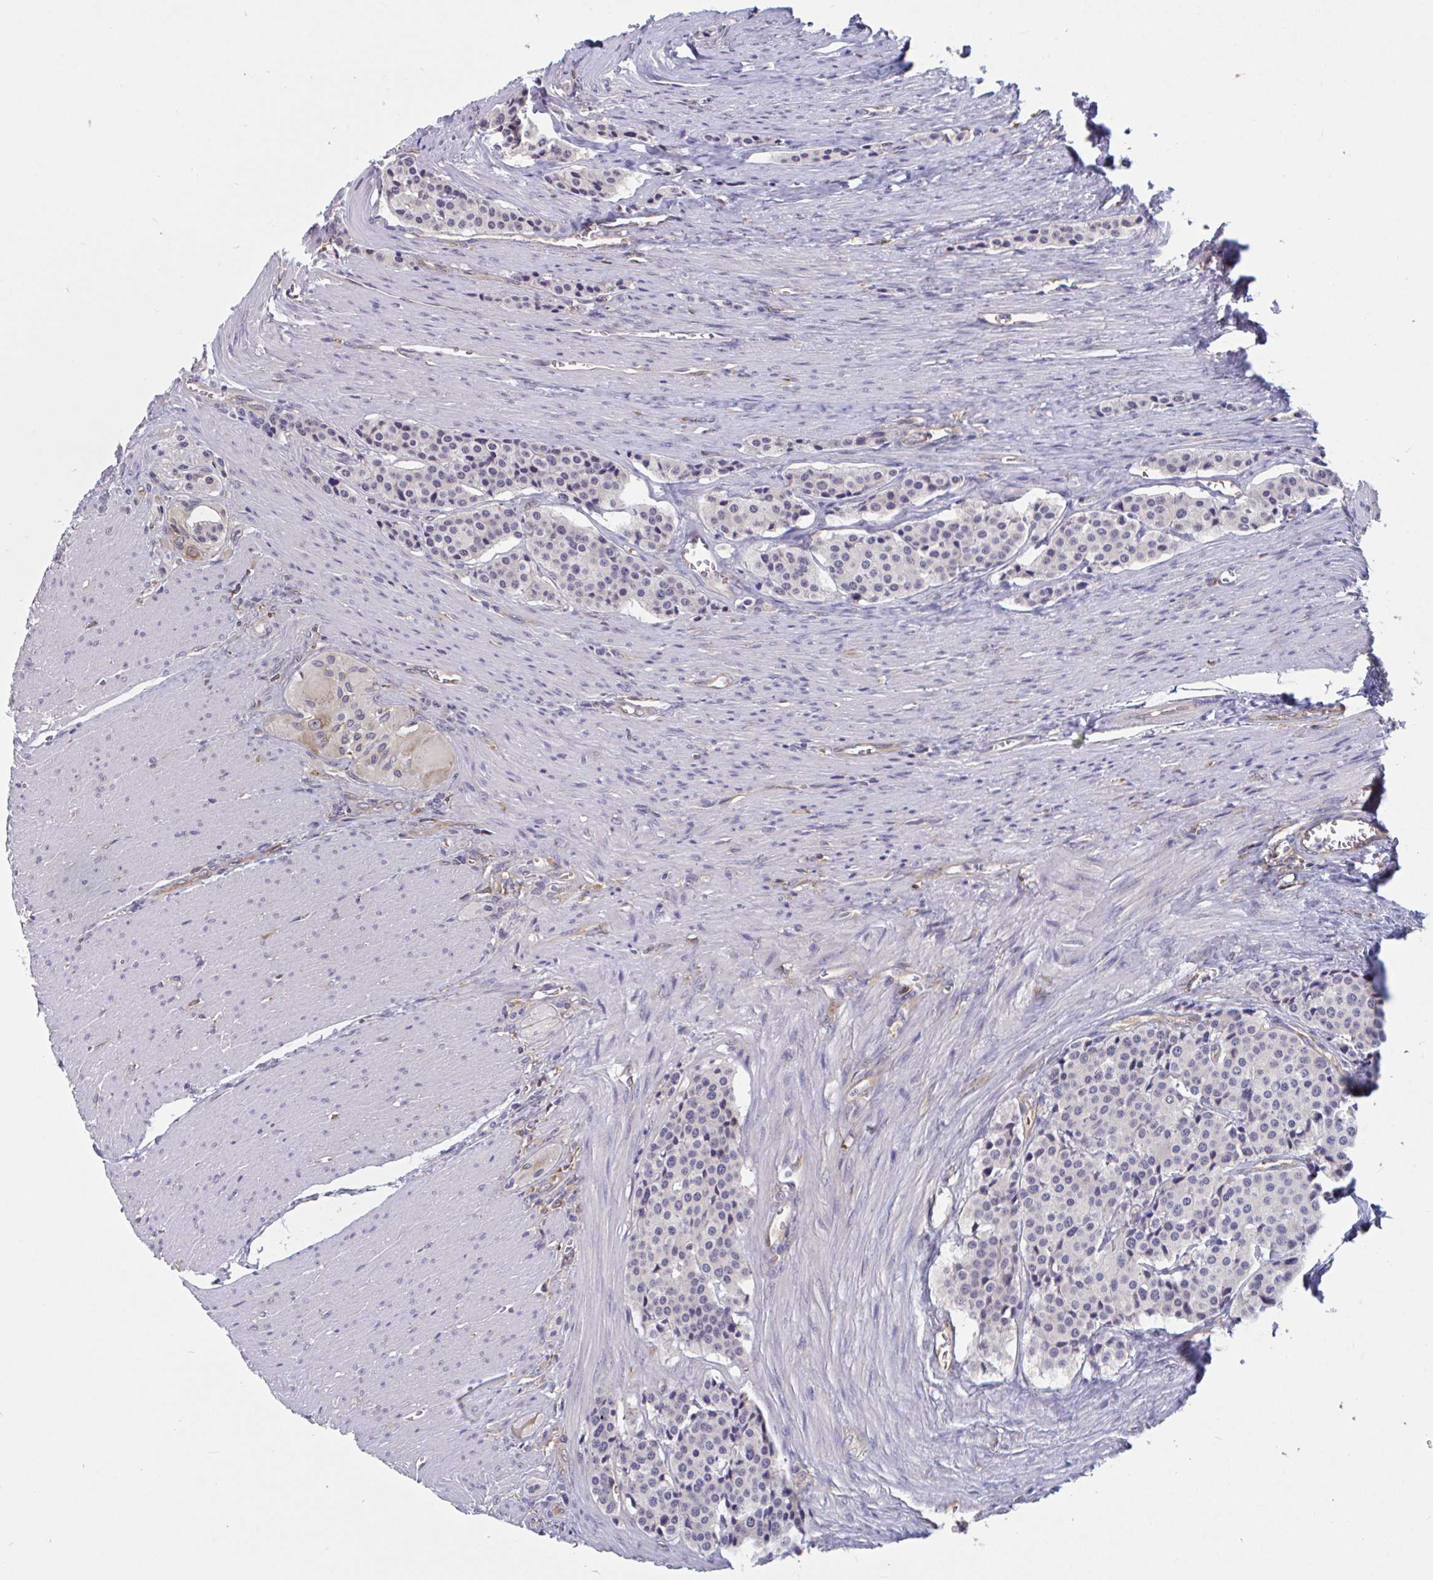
{"staining": {"intensity": "negative", "quantity": "none", "location": "none"}, "tissue": "carcinoid", "cell_type": "Tumor cells", "image_type": "cancer", "snomed": [{"axis": "morphology", "description": "Carcinoid, malignant, NOS"}, {"axis": "topography", "description": "Small intestine"}], "caption": "DAB immunohistochemical staining of human malignant carcinoid demonstrates no significant expression in tumor cells. Brightfield microscopy of IHC stained with DAB (brown) and hematoxylin (blue), captured at high magnification.", "gene": "SNX8", "patient": {"sex": "male", "age": 73}}